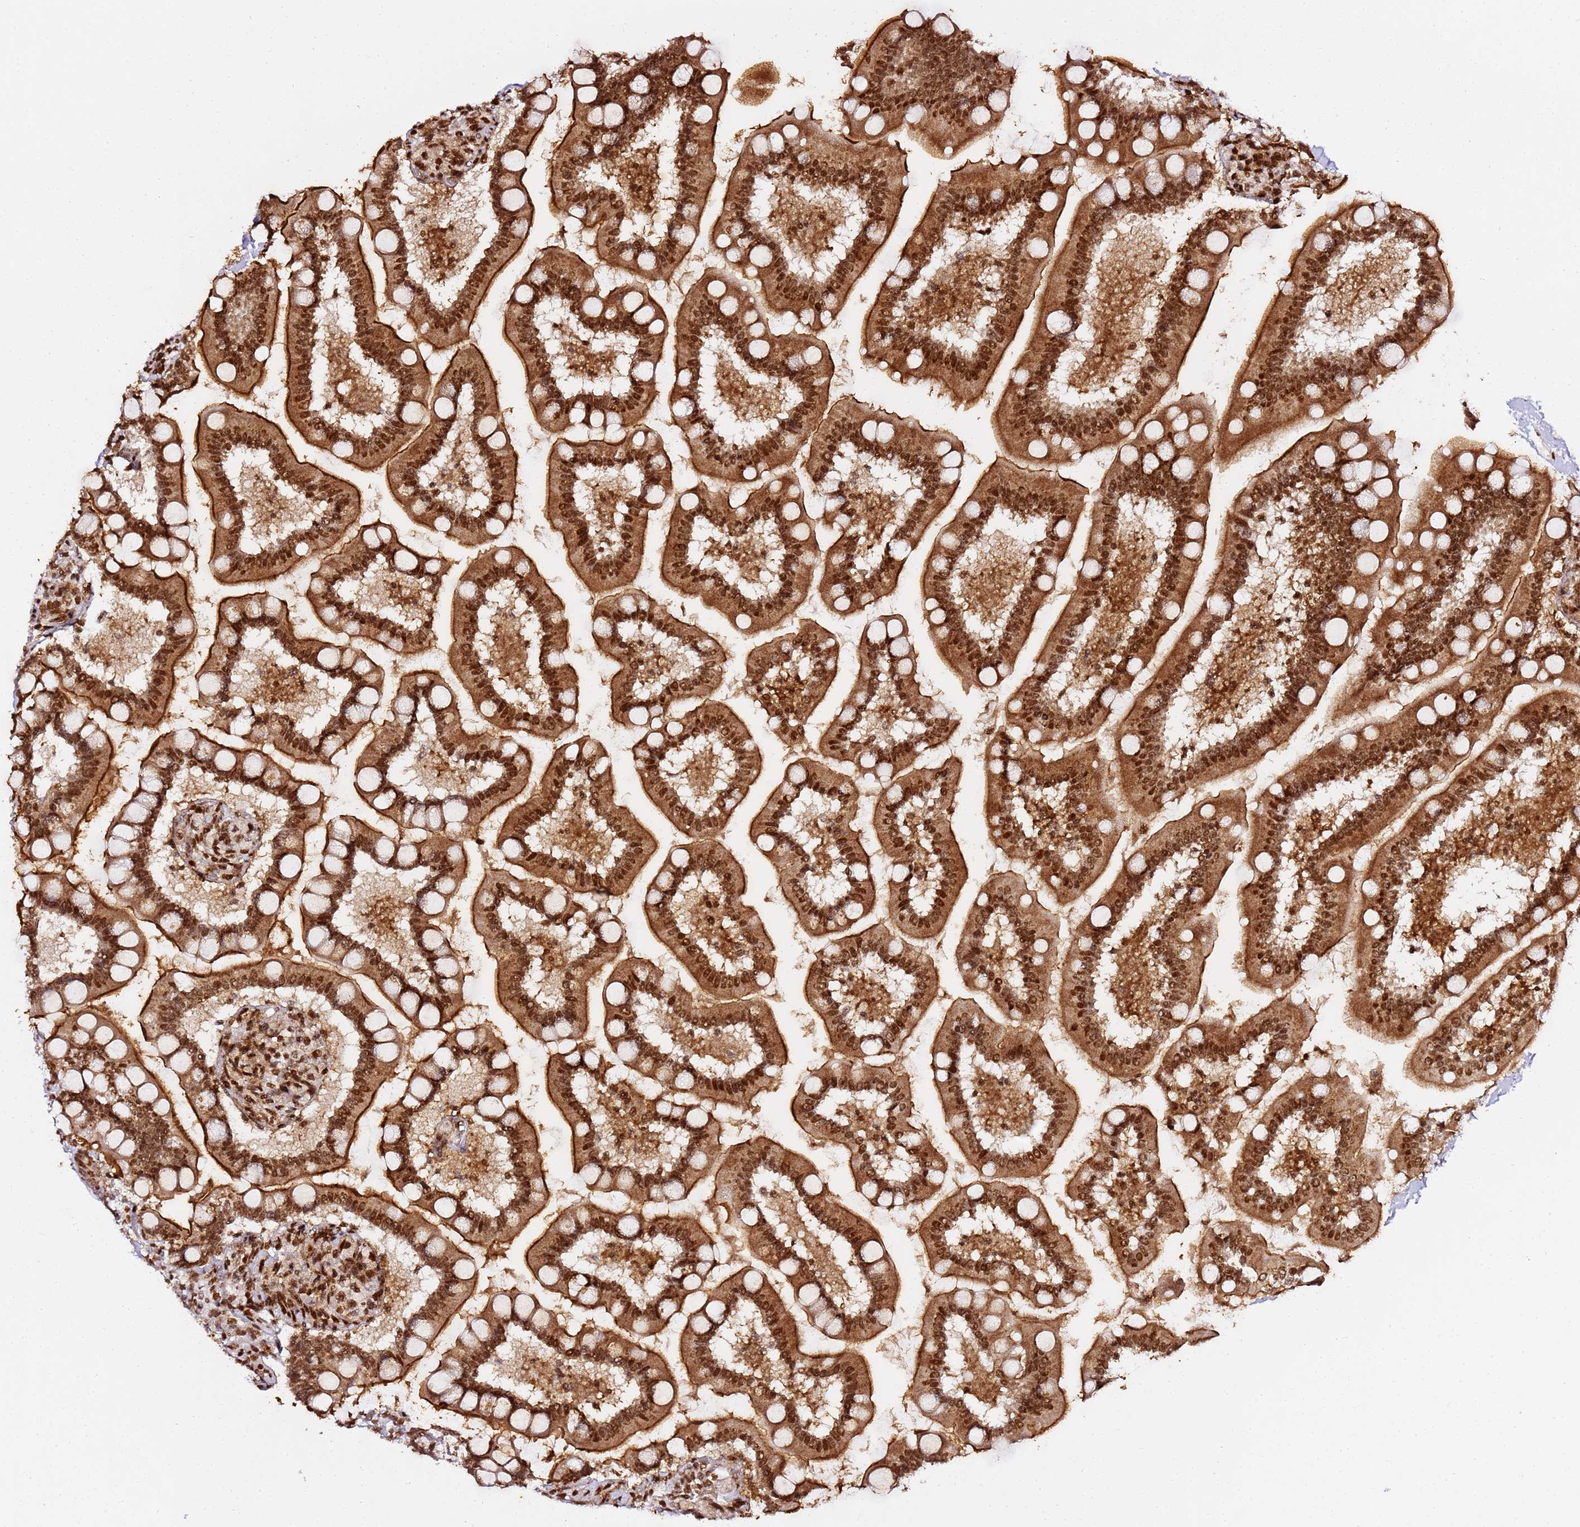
{"staining": {"intensity": "strong", "quantity": ">75%", "location": "cytoplasmic/membranous,nuclear"}, "tissue": "small intestine", "cell_type": "Glandular cells", "image_type": "normal", "snomed": [{"axis": "morphology", "description": "Normal tissue, NOS"}, {"axis": "topography", "description": "Small intestine"}], "caption": "About >75% of glandular cells in normal small intestine show strong cytoplasmic/membranous,nuclear protein staining as visualized by brown immunohistochemical staining.", "gene": "GBP2", "patient": {"sex": "female", "age": 64}}